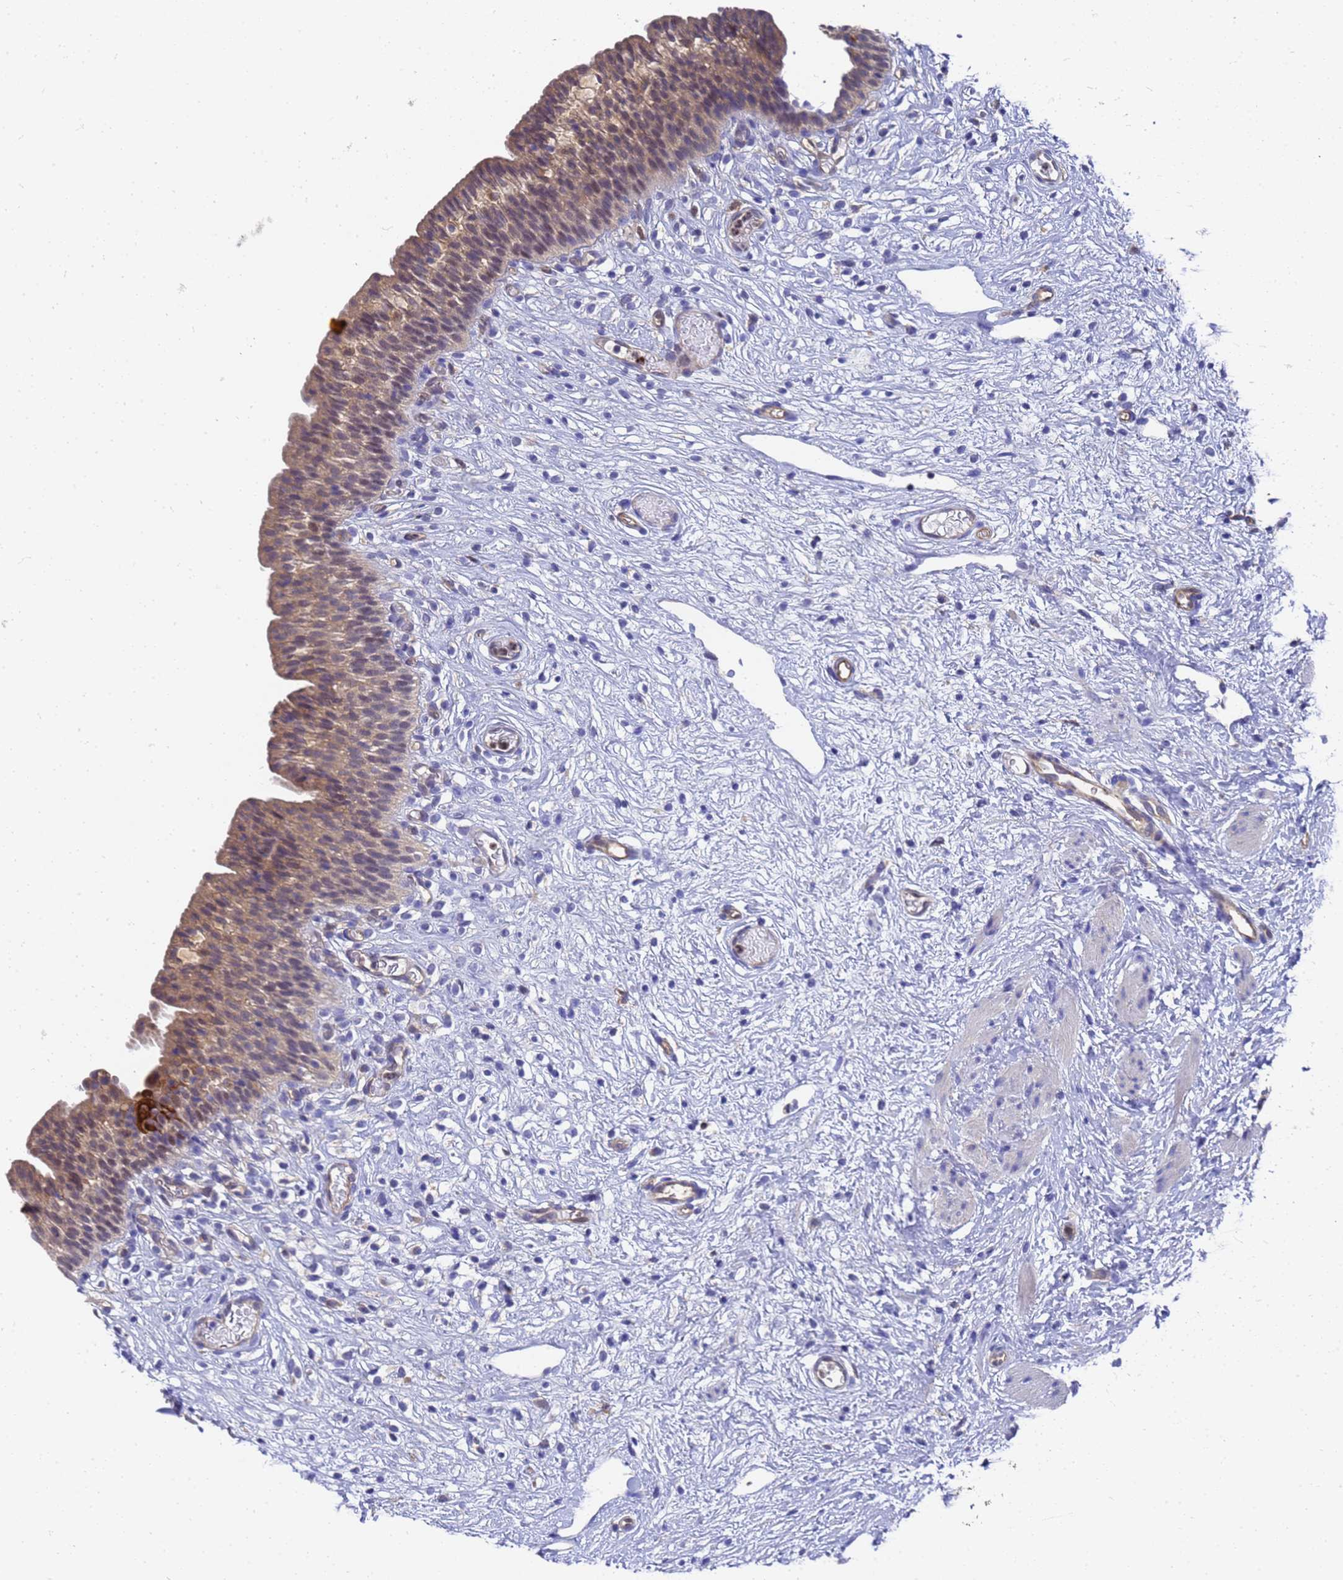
{"staining": {"intensity": "moderate", "quantity": "25%-75%", "location": "cytoplasmic/membranous"}, "tissue": "urinary bladder", "cell_type": "Urothelial cells", "image_type": "normal", "snomed": [{"axis": "morphology", "description": "Transitional cell carcinoma in-situ"}, {"axis": "topography", "description": "Urinary bladder"}], "caption": "Protein positivity by immunohistochemistry demonstrates moderate cytoplasmic/membranous staining in about 25%-75% of urothelial cells in normal urinary bladder.", "gene": "SLC35E2B", "patient": {"sex": "male", "age": 74}}